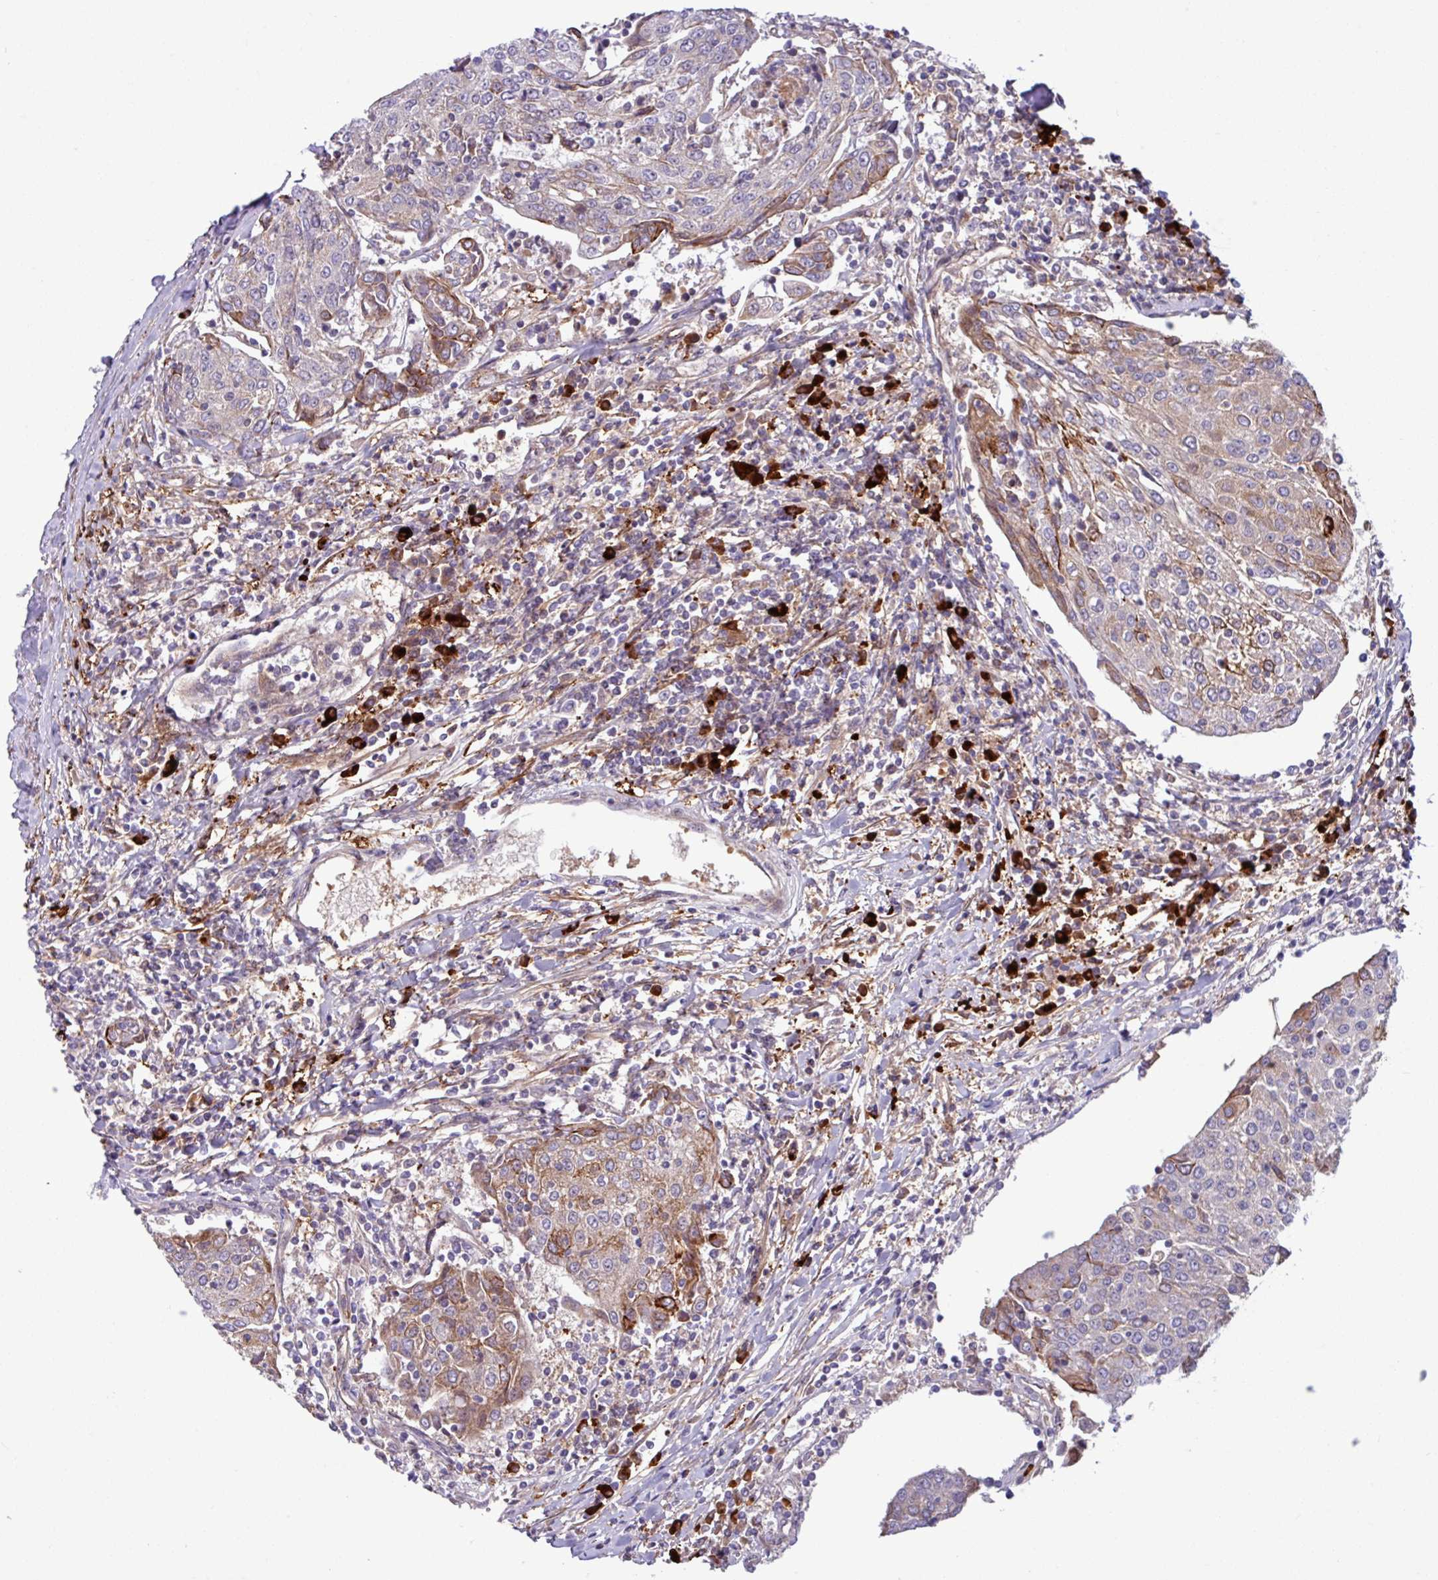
{"staining": {"intensity": "moderate", "quantity": "25%-75%", "location": "cytoplasmic/membranous"}, "tissue": "urothelial cancer", "cell_type": "Tumor cells", "image_type": "cancer", "snomed": [{"axis": "morphology", "description": "Urothelial carcinoma, High grade"}, {"axis": "topography", "description": "Urinary bladder"}], "caption": "Immunohistochemistry histopathology image of neoplastic tissue: urothelial cancer stained using IHC demonstrates medium levels of moderate protein expression localized specifically in the cytoplasmic/membranous of tumor cells, appearing as a cytoplasmic/membranous brown color.", "gene": "B4GALNT4", "patient": {"sex": "female", "age": 85}}